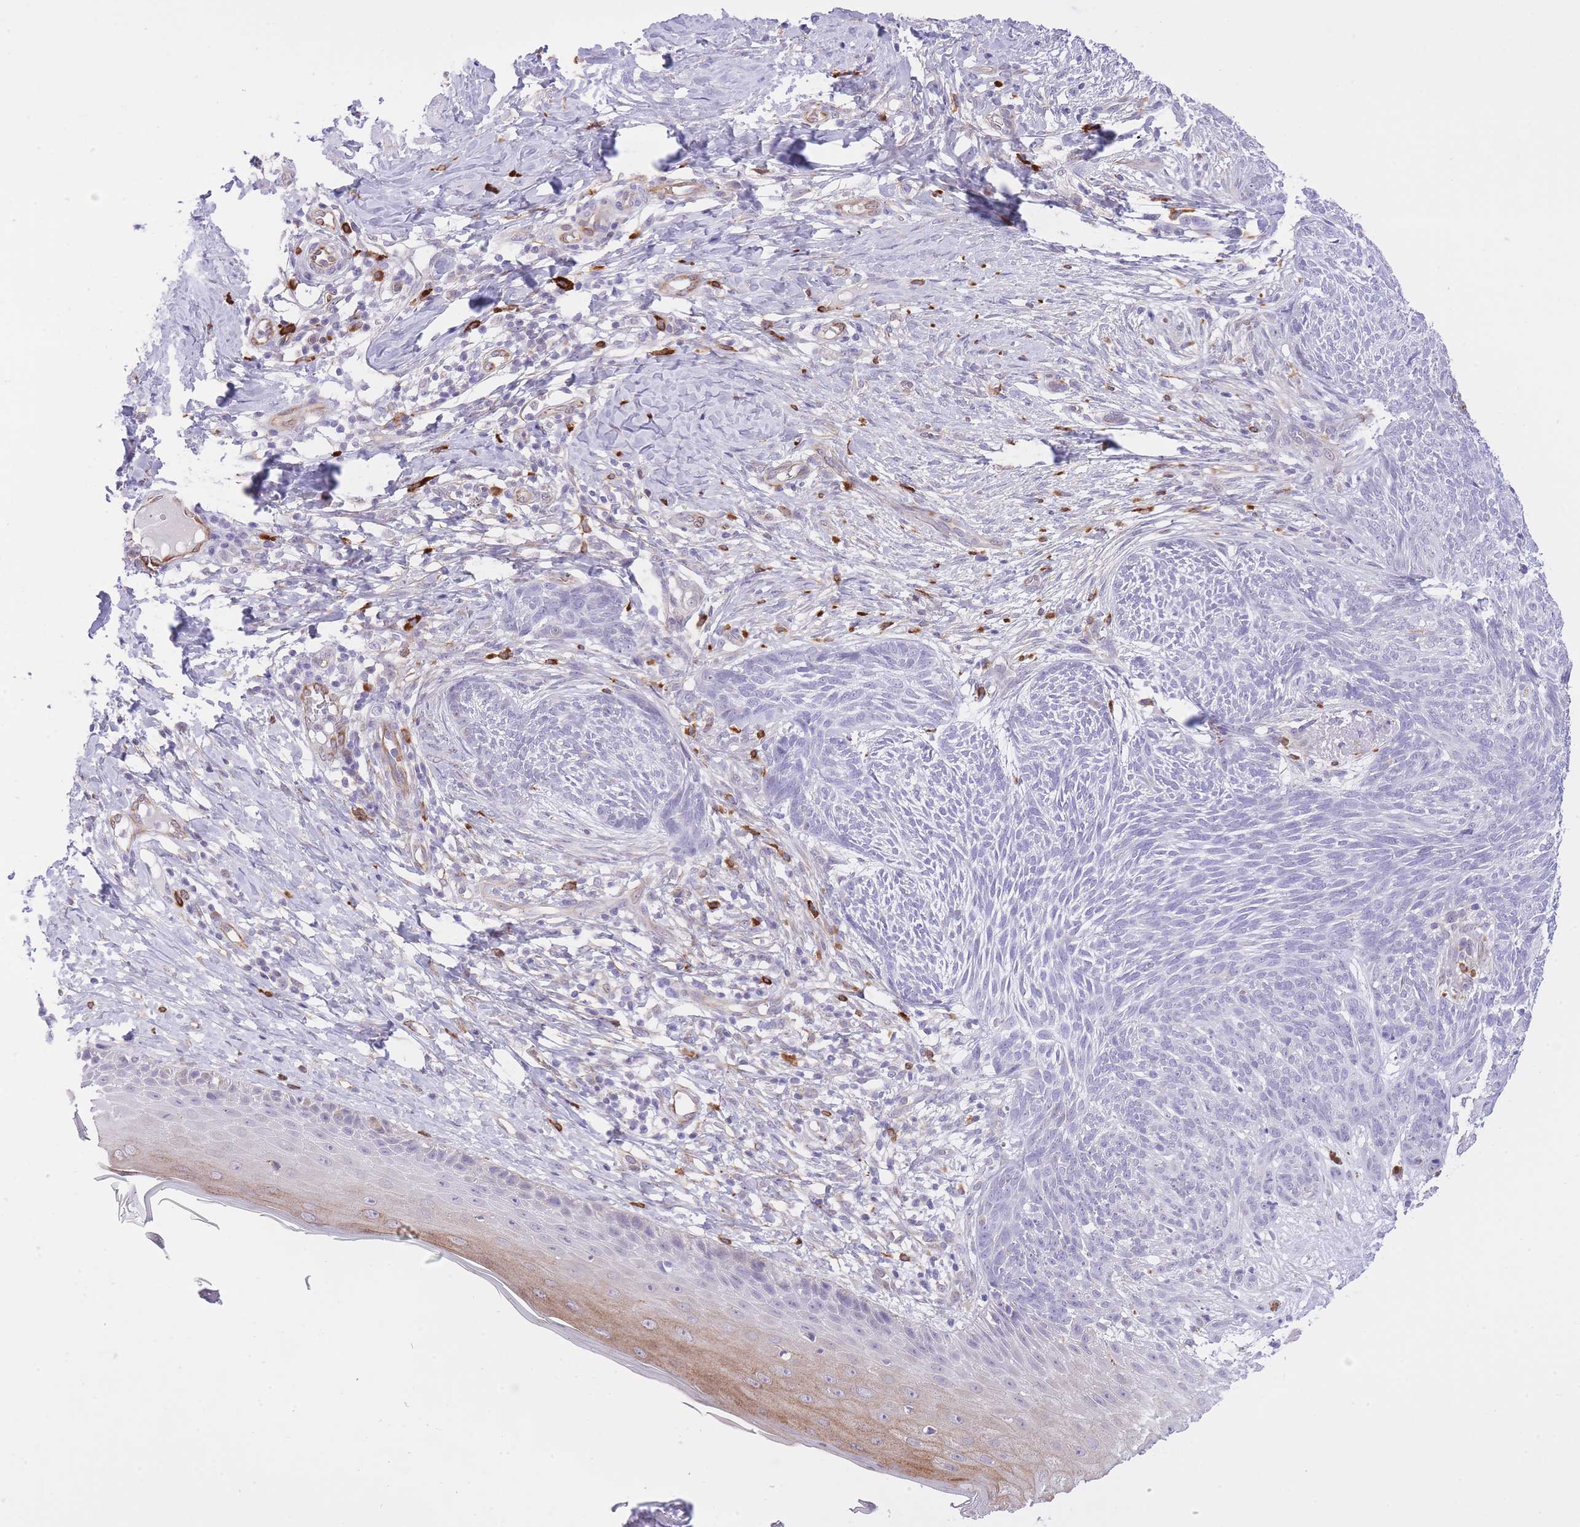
{"staining": {"intensity": "negative", "quantity": "none", "location": "none"}, "tissue": "skin cancer", "cell_type": "Tumor cells", "image_type": "cancer", "snomed": [{"axis": "morphology", "description": "Basal cell carcinoma"}, {"axis": "topography", "description": "Skin"}], "caption": "Skin cancer (basal cell carcinoma) was stained to show a protein in brown. There is no significant staining in tumor cells.", "gene": "MEIOSIN", "patient": {"sex": "male", "age": 73}}